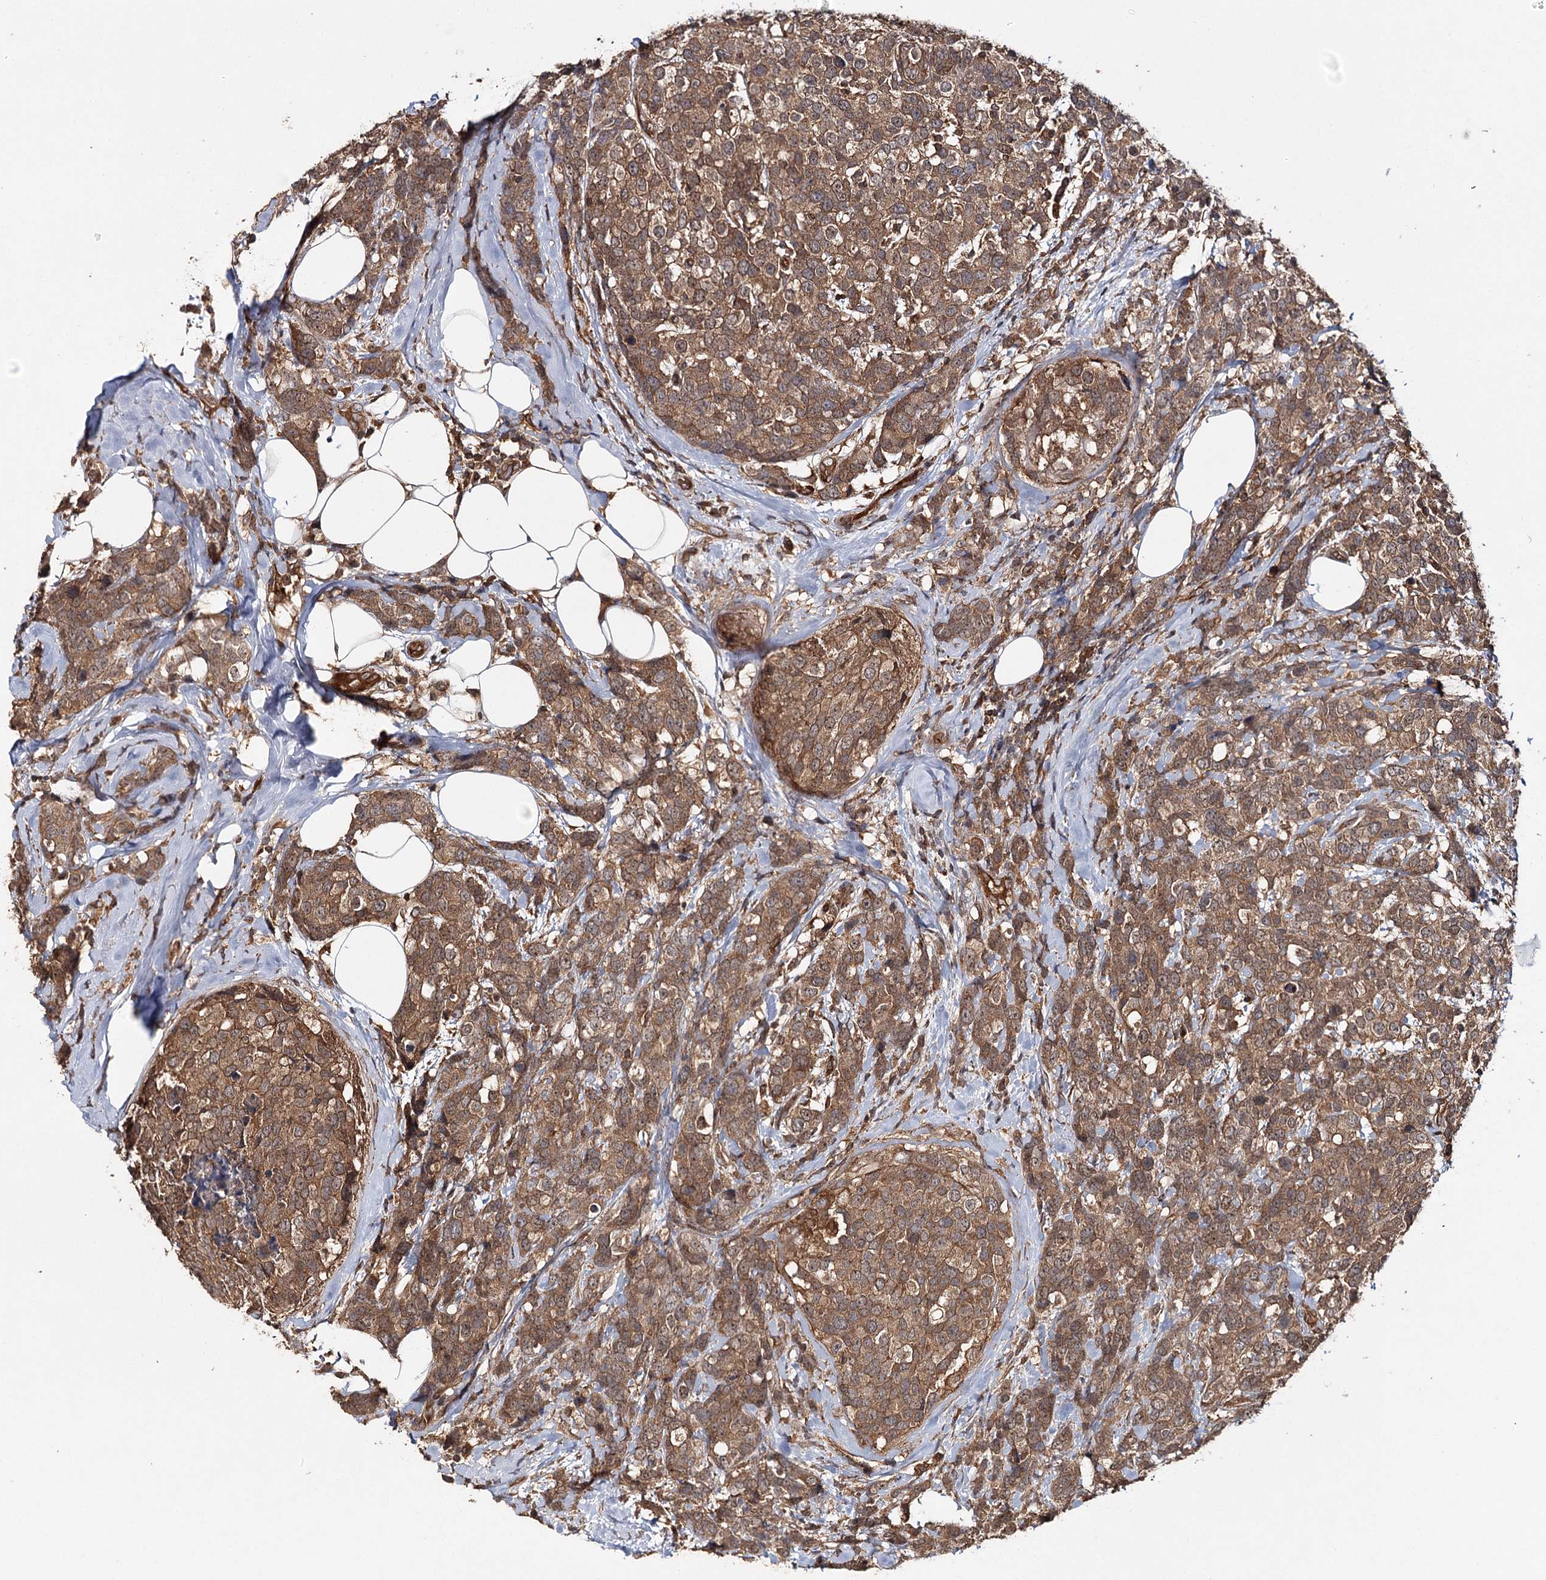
{"staining": {"intensity": "moderate", "quantity": ">75%", "location": "cytoplasmic/membranous"}, "tissue": "breast cancer", "cell_type": "Tumor cells", "image_type": "cancer", "snomed": [{"axis": "morphology", "description": "Lobular carcinoma"}, {"axis": "topography", "description": "Breast"}], "caption": "Lobular carcinoma (breast) stained with DAB (3,3'-diaminobenzidine) immunohistochemistry demonstrates medium levels of moderate cytoplasmic/membranous expression in approximately >75% of tumor cells. The protein is stained brown, and the nuclei are stained in blue (DAB (3,3'-diaminobenzidine) IHC with brightfield microscopy, high magnification).", "gene": "BCR", "patient": {"sex": "female", "age": 59}}